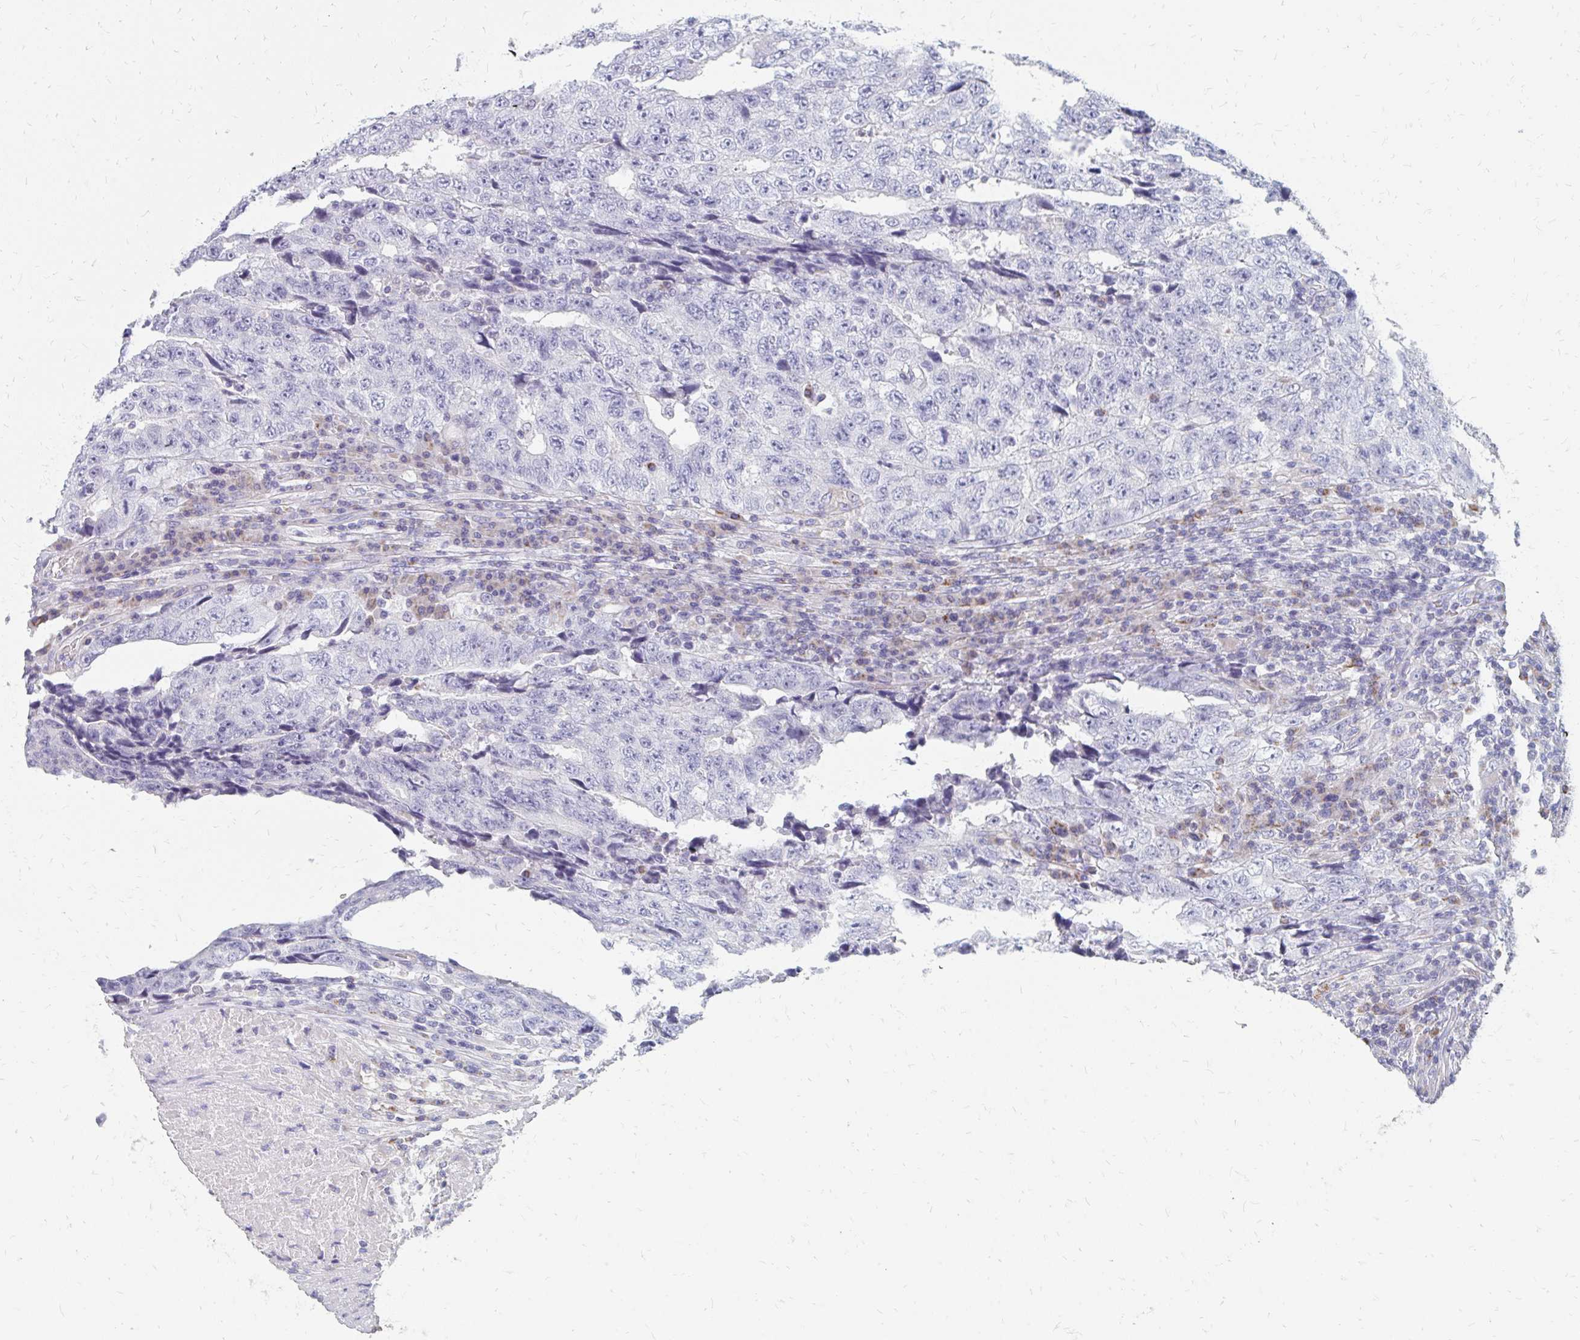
{"staining": {"intensity": "negative", "quantity": "none", "location": "none"}, "tissue": "testis cancer", "cell_type": "Tumor cells", "image_type": "cancer", "snomed": [{"axis": "morphology", "description": "Necrosis, NOS"}, {"axis": "morphology", "description": "Carcinoma, Embryonal, NOS"}, {"axis": "topography", "description": "Testis"}], "caption": "Immunohistochemical staining of human testis embryonal carcinoma exhibits no significant staining in tumor cells.", "gene": "OR10V1", "patient": {"sex": "male", "age": 19}}